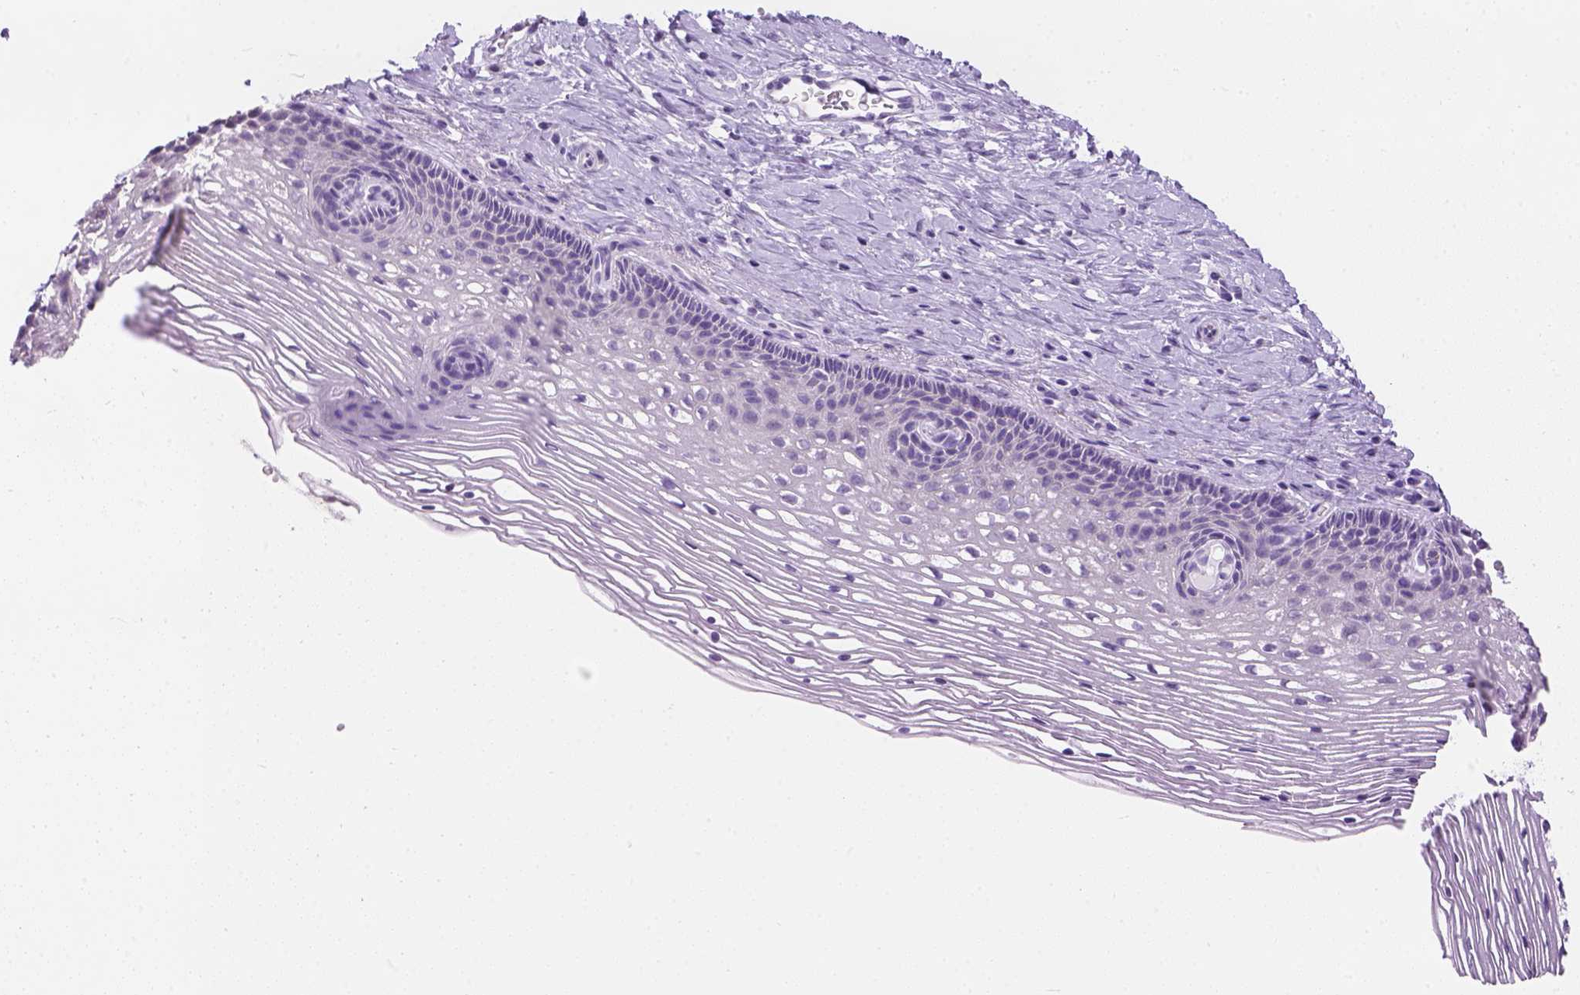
{"staining": {"intensity": "negative", "quantity": "none", "location": "none"}, "tissue": "cervix", "cell_type": "Glandular cells", "image_type": "normal", "snomed": [{"axis": "morphology", "description": "Normal tissue, NOS"}, {"axis": "topography", "description": "Cervix"}], "caption": "Cervix stained for a protein using immunohistochemistry displays no positivity glandular cells.", "gene": "TMEM38A", "patient": {"sex": "female", "age": 34}}